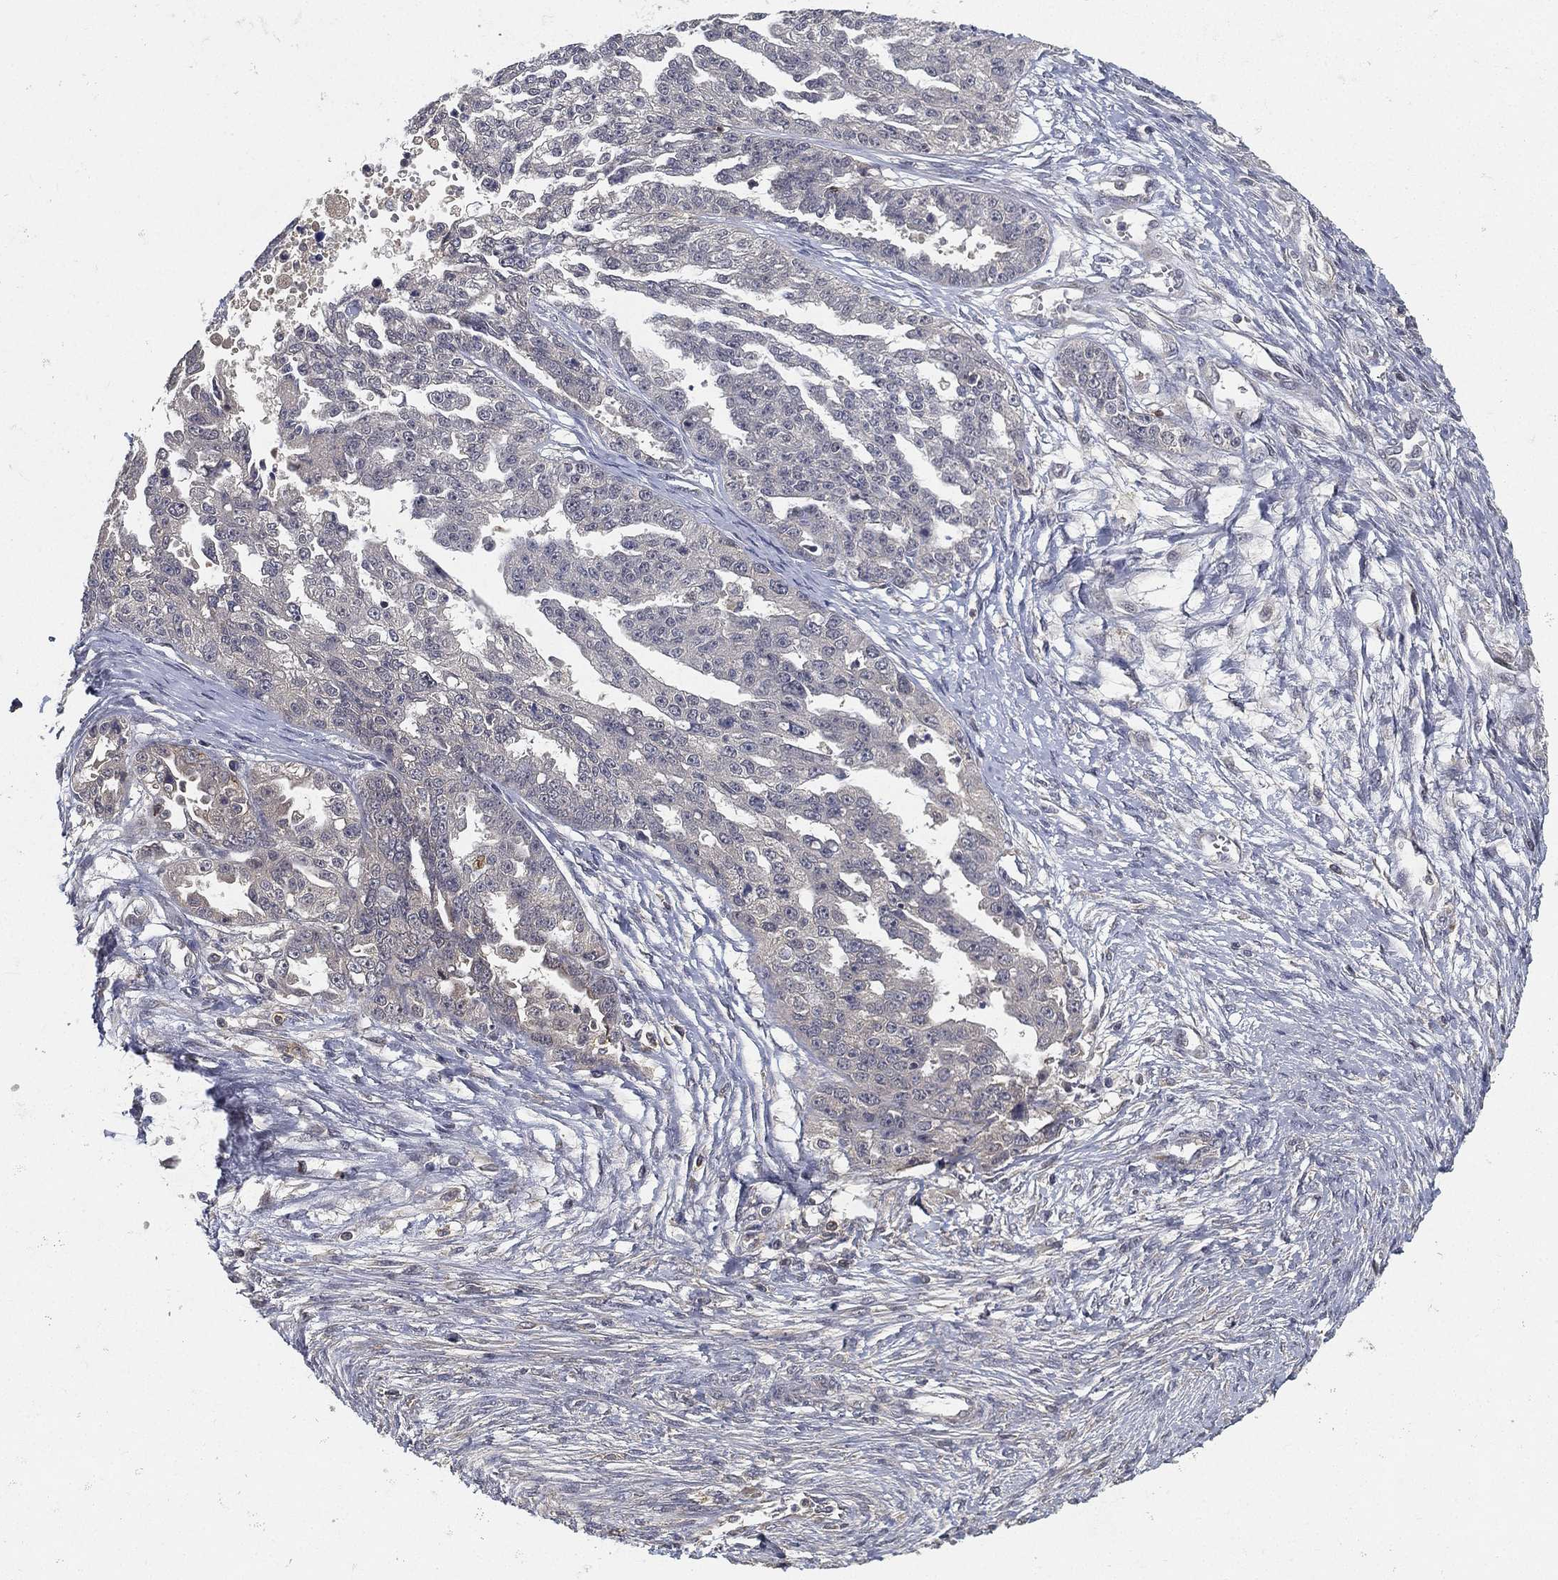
{"staining": {"intensity": "negative", "quantity": "none", "location": "none"}, "tissue": "ovarian cancer", "cell_type": "Tumor cells", "image_type": "cancer", "snomed": [{"axis": "morphology", "description": "Cystadenocarcinoma, serous, NOS"}, {"axis": "topography", "description": "Ovary"}], "caption": "IHC image of neoplastic tissue: ovarian serous cystadenocarcinoma stained with DAB (3,3'-diaminobenzidine) displays no significant protein staining in tumor cells.", "gene": "CFAP251", "patient": {"sex": "female", "age": 58}}